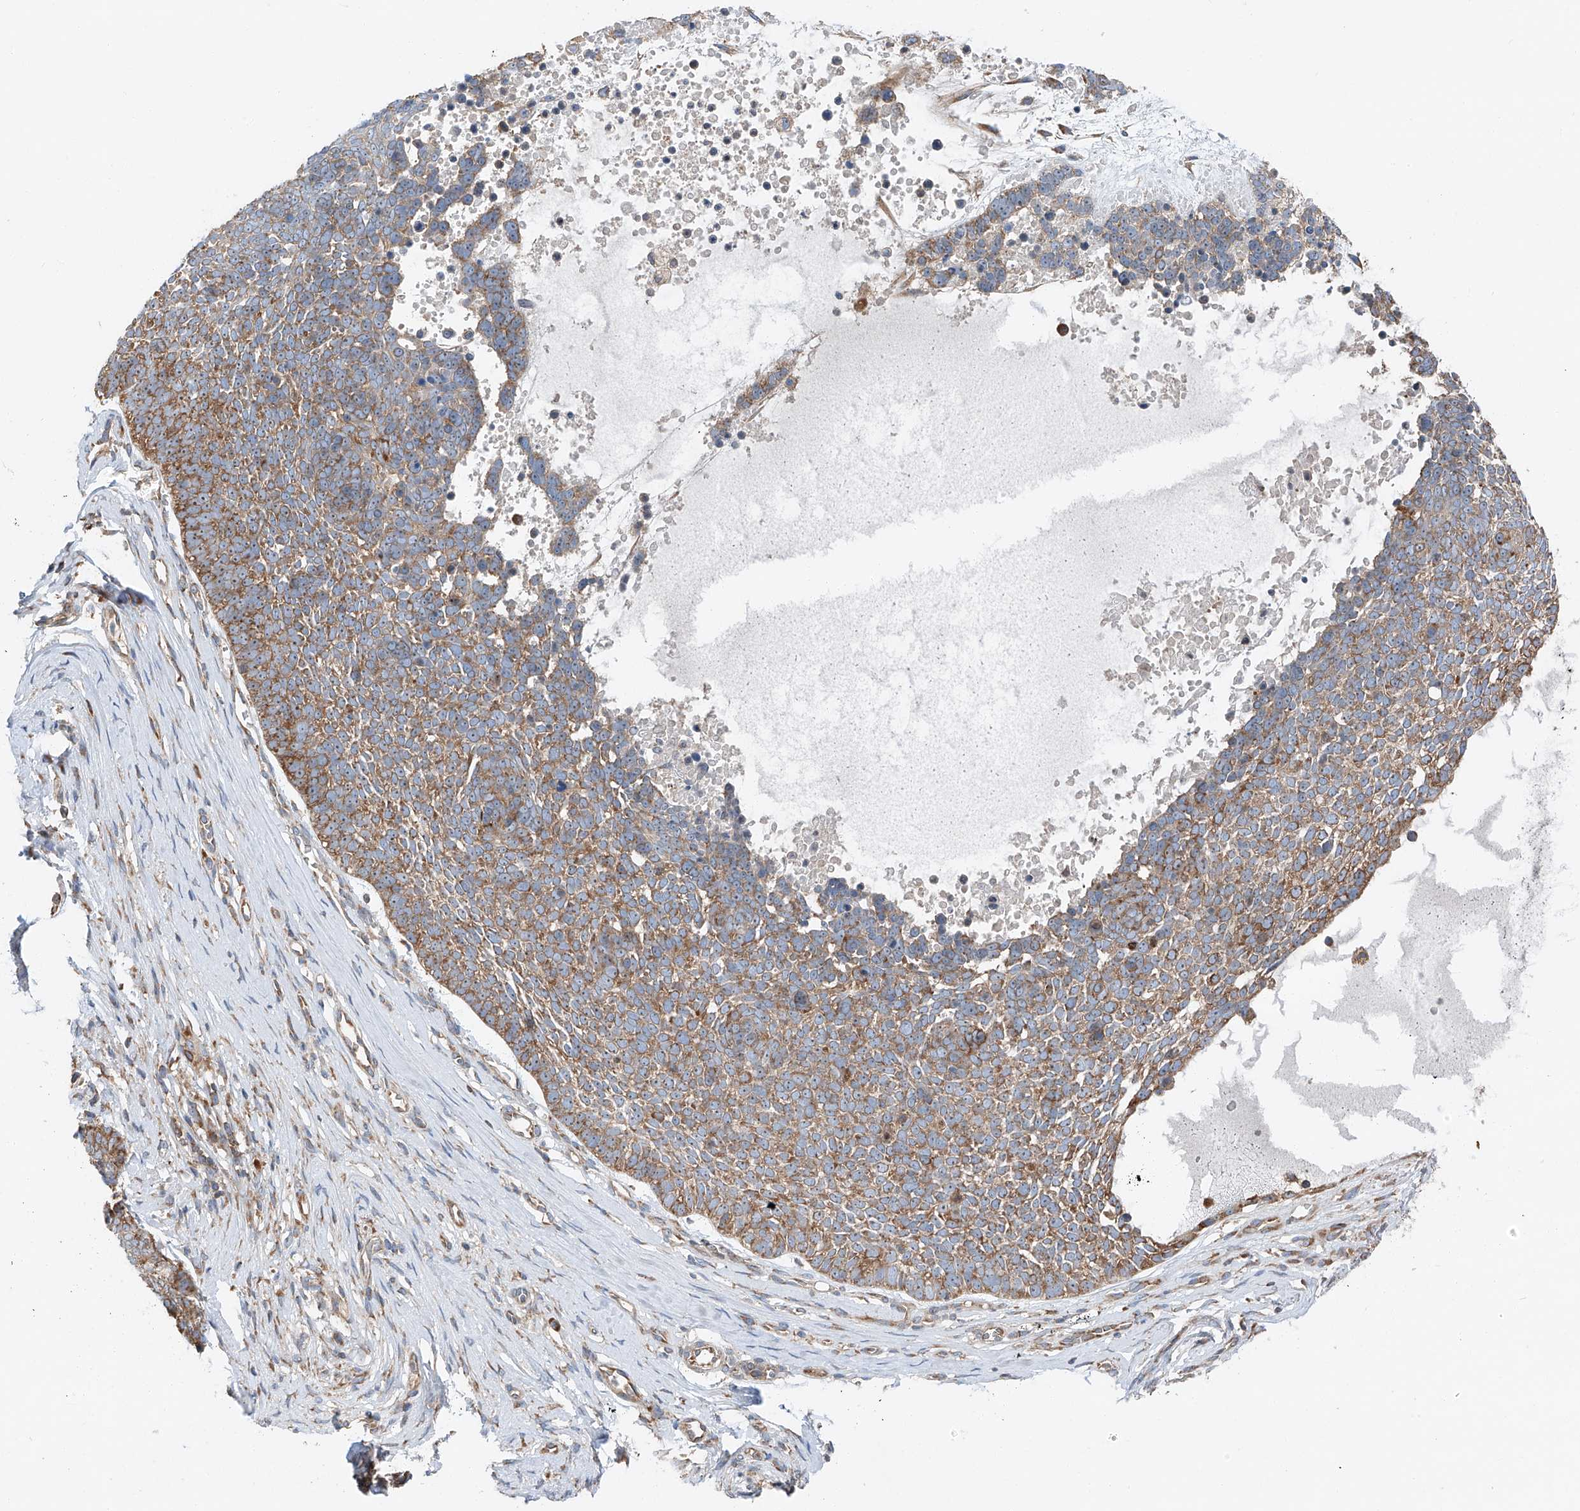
{"staining": {"intensity": "strong", "quantity": "25%-75%", "location": "cytoplasmic/membranous"}, "tissue": "skin cancer", "cell_type": "Tumor cells", "image_type": "cancer", "snomed": [{"axis": "morphology", "description": "Basal cell carcinoma"}, {"axis": "topography", "description": "Skin"}], "caption": "About 25%-75% of tumor cells in human skin basal cell carcinoma exhibit strong cytoplasmic/membranous protein staining as visualized by brown immunohistochemical staining.", "gene": "ZC3H15", "patient": {"sex": "female", "age": 81}}